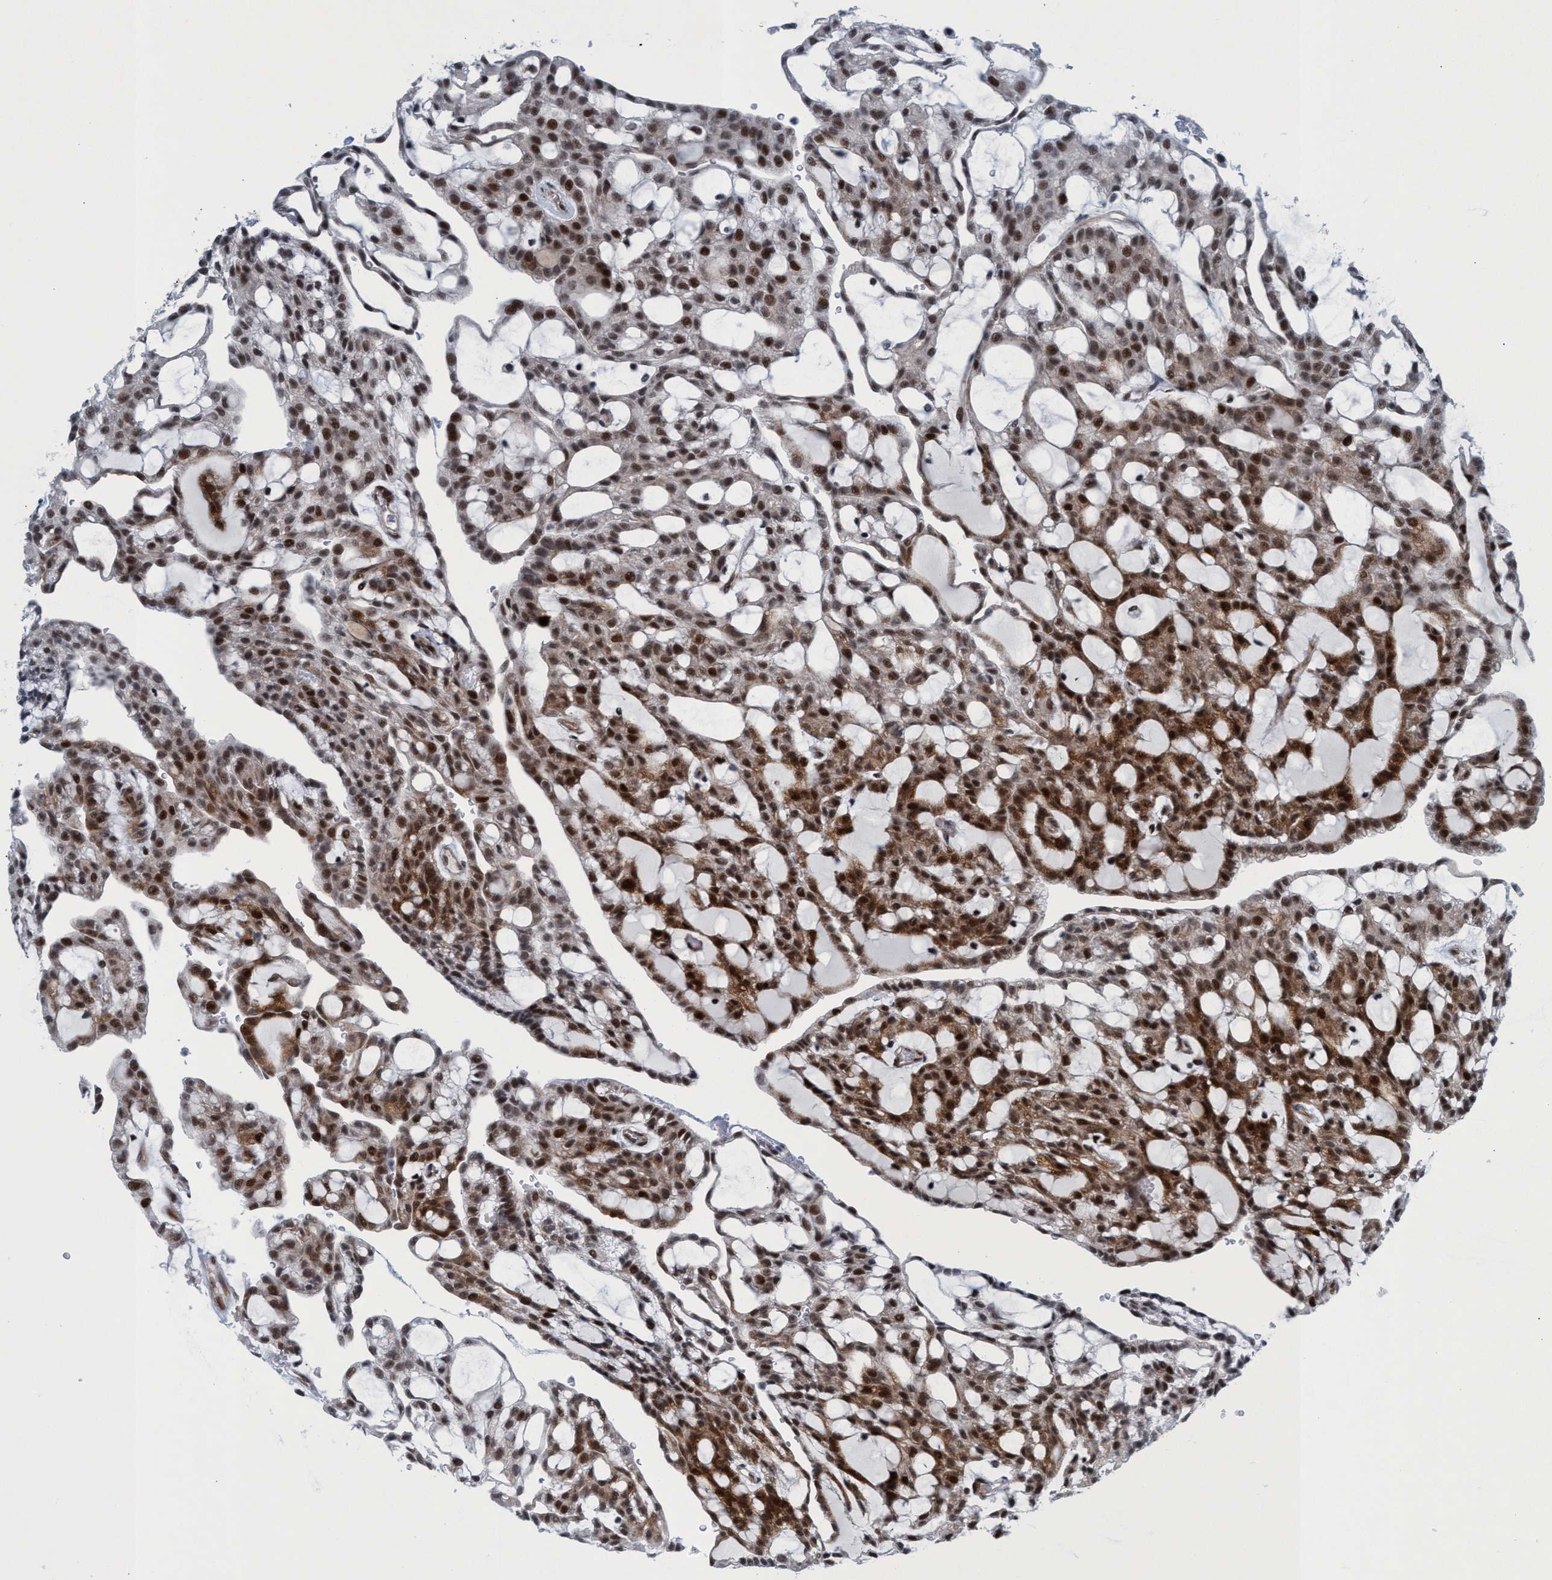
{"staining": {"intensity": "strong", "quantity": ">75%", "location": "cytoplasmic/membranous,nuclear"}, "tissue": "renal cancer", "cell_type": "Tumor cells", "image_type": "cancer", "snomed": [{"axis": "morphology", "description": "Adenocarcinoma, NOS"}, {"axis": "topography", "description": "Kidney"}], "caption": "Immunohistochemistry micrograph of human renal cancer stained for a protein (brown), which shows high levels of strong cytoplasmic/membranous and nuclear expression in approximately >75% of tumor cells.", "gene": "CWC27", "patient": {"sex": "male", "age": 63}}